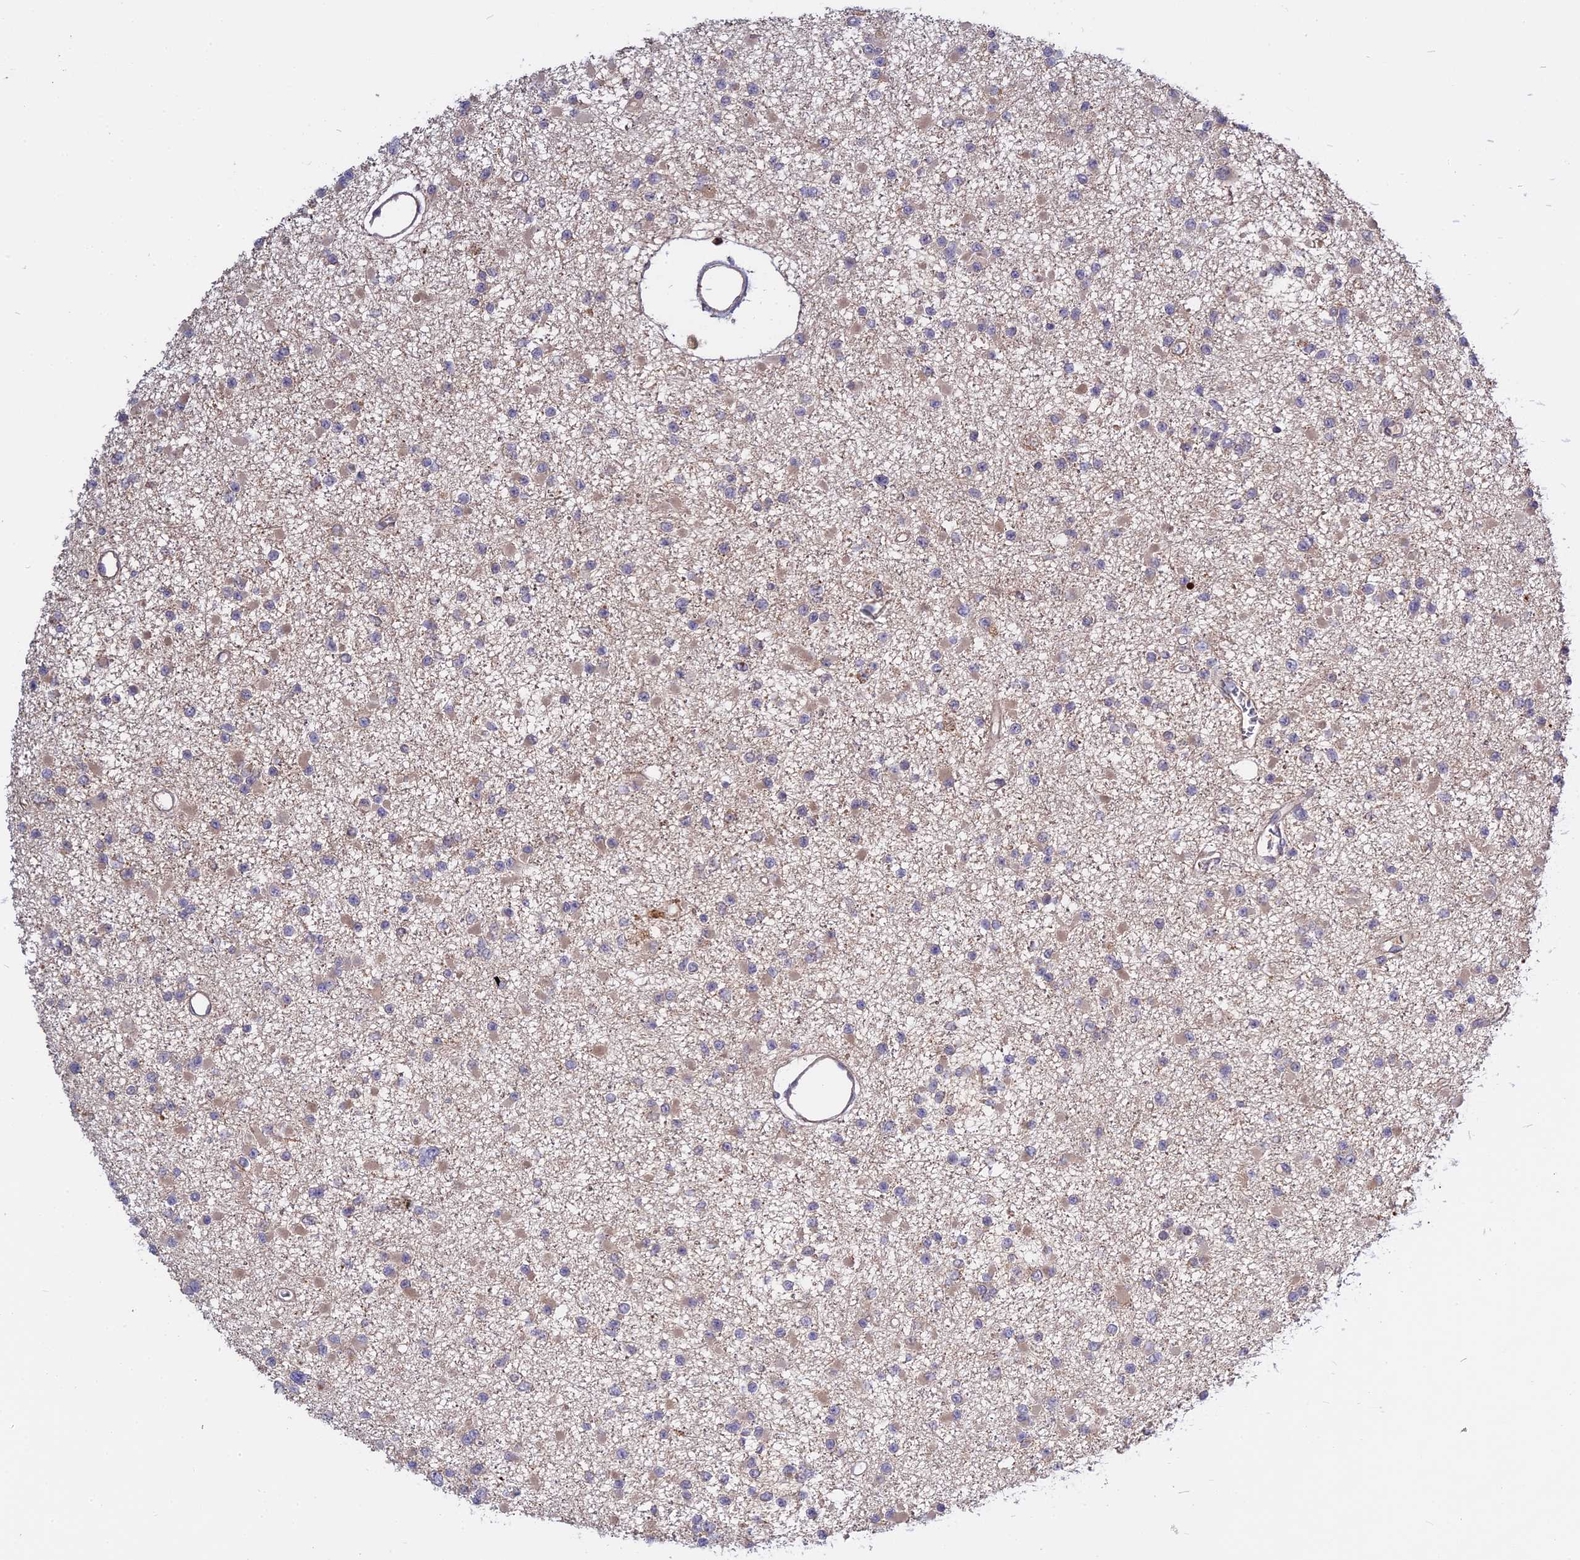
{"staining": {"intensity": "weak", "quantity": "<25%", "location": "cytoplasmic/membranous"}, "tissue": "glioma", "cell_type": "Tumor cells", "image_type": "cancer", "snomed": [{"axis": "morphology", "description": "Glioma, malignant, Low grade"}, {"axis": "topography", "description": "Brain"}], "caption": "Tumor cells show no significant protein staining in low-grade glioma (malignant).", "gene": "IL21R", "patient": {"sex": "female", "age": 22}}